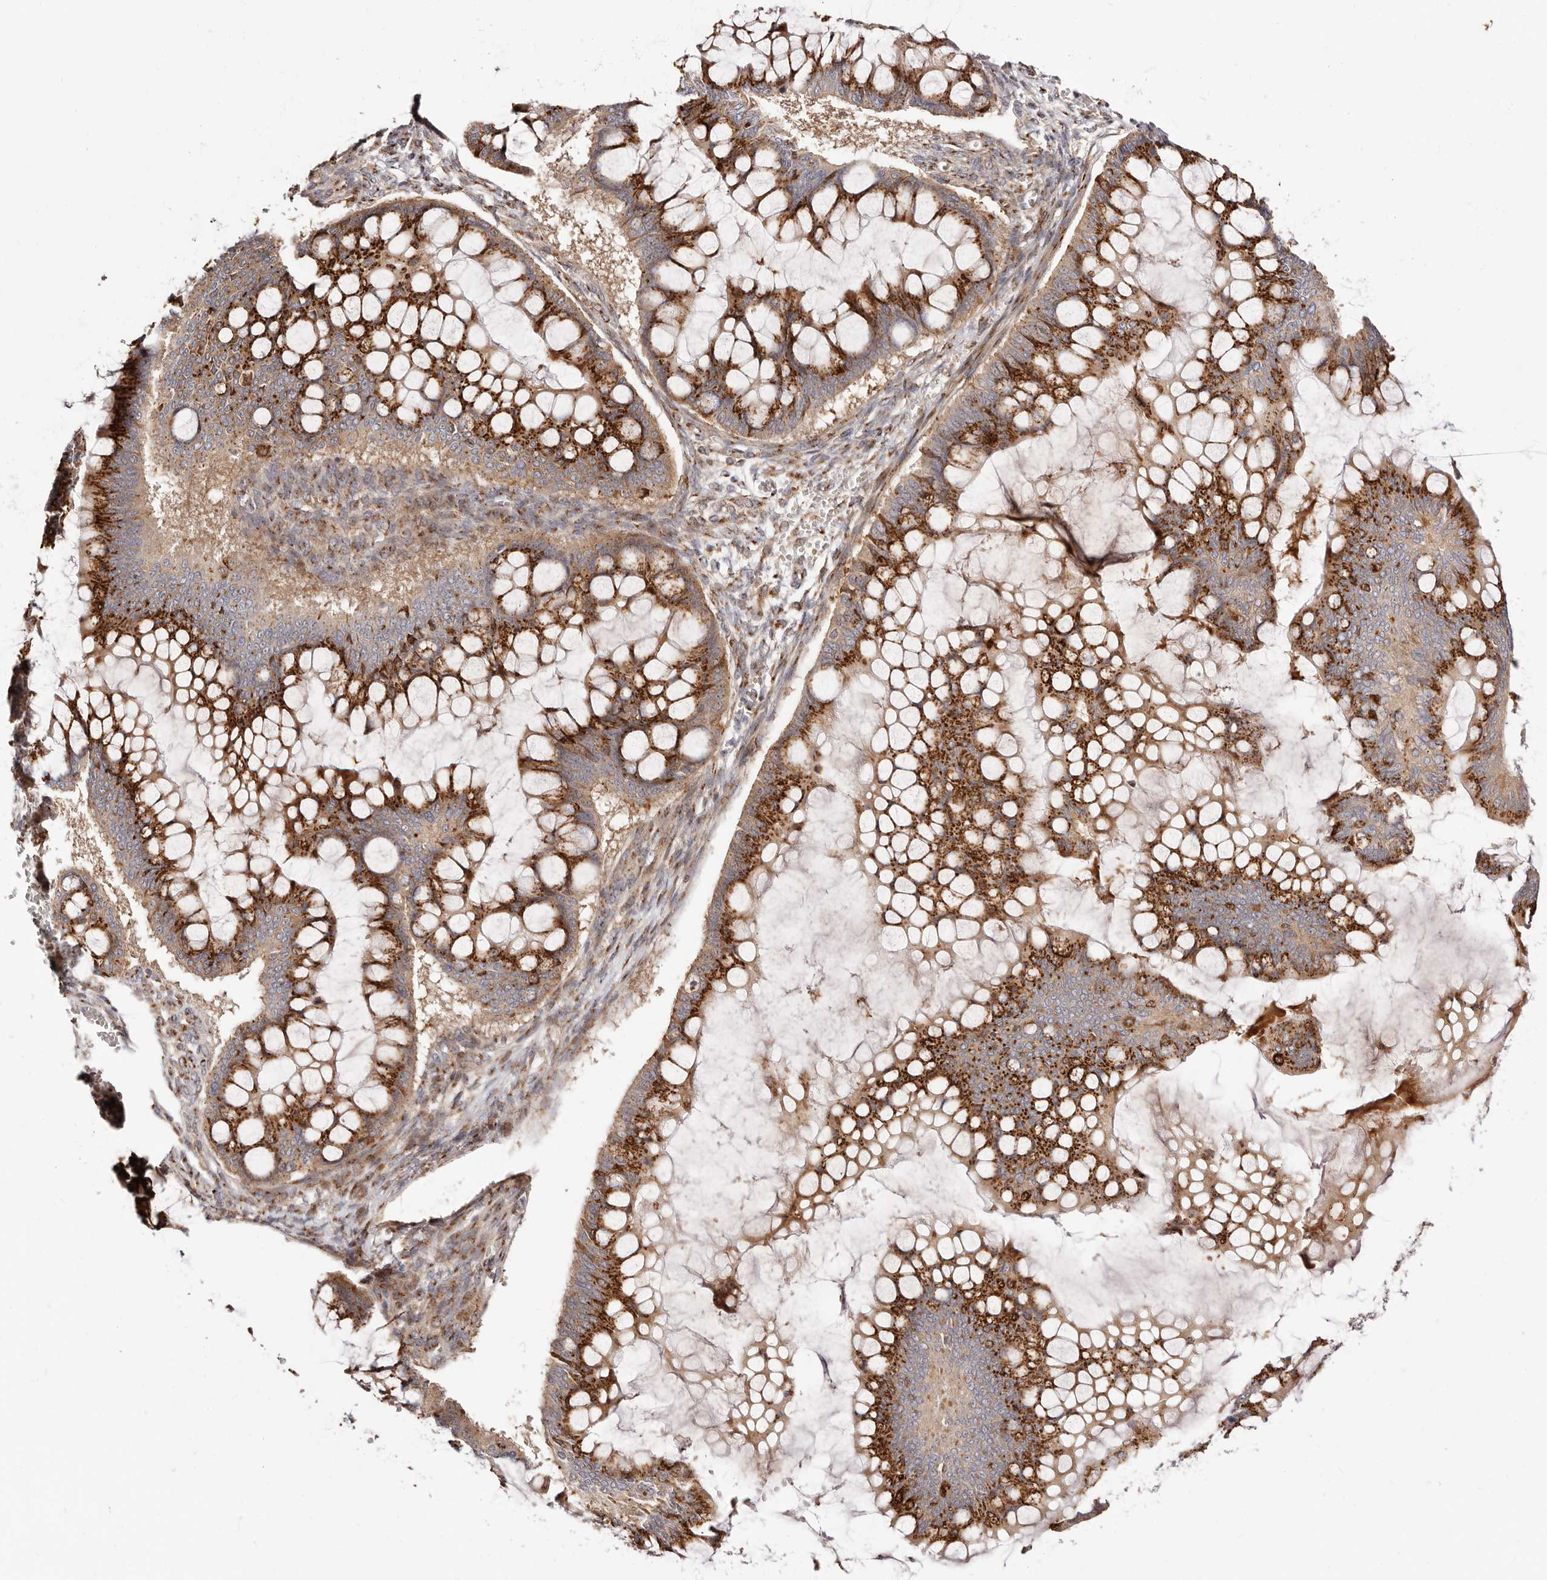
{"staining": {"intensity": "strong", "quantity": ">75%", "location": "cytoplasmic/membranous"}, "tissue": "ovarian cancer", "cell_type": "Tumor cells", "image_type": "cancer", "snomed": [{"axis": "morphology", "description": "Cystadenocarcinoma, mucinous, NOS"}, {"axis": "topography", "description": "Ovary"}], "caption": "Ovarian mucinous cystadenocarcinoma stained with a protein marker exhibits strong staining in tumor cells.", "gene": "MAPK6", "patient": {"sex": "female", "age": 73}}